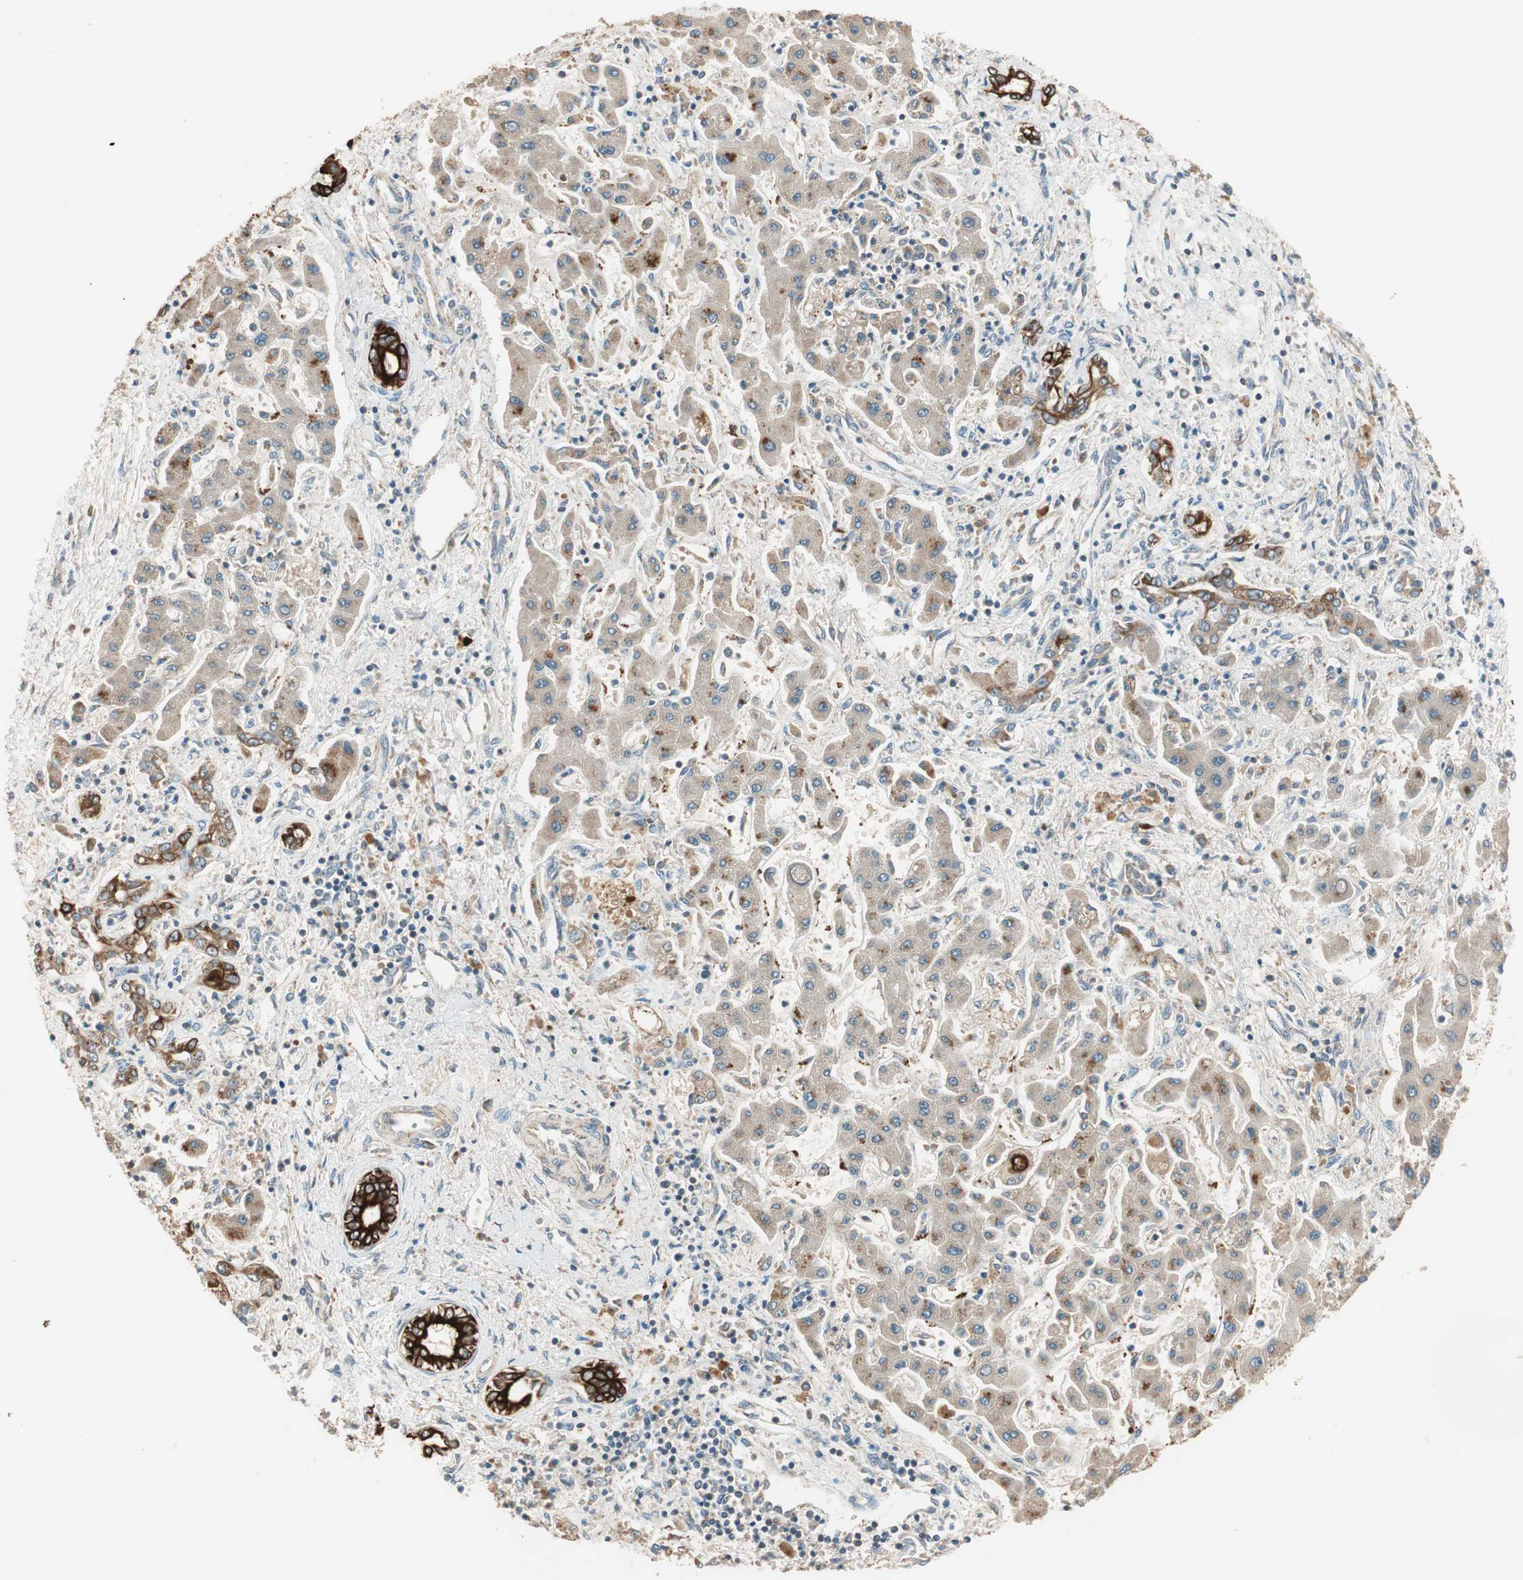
{"staining": {"intensity": "strong", "quantity": ">75%", "location": "cytoplasmic/membranous"}, "tissue": "liver cancer", "cell_type": "Tumor cells", "image_type": "cancer", "snomed": [{"axis": "morphology", "description": "Cholangiocarcinoma"}, {"axis": "topography", "description": "Liver"}], "caption": "The histopathology image shows immunohistochemical staining of liver cancer (cholangiocarcinoma). There is strong cytoplasmic/membranous positivity is identified in about >75% of tumor cells.", "gene": "TRIM21", "patient": {"sex": "male", "age": 50}}